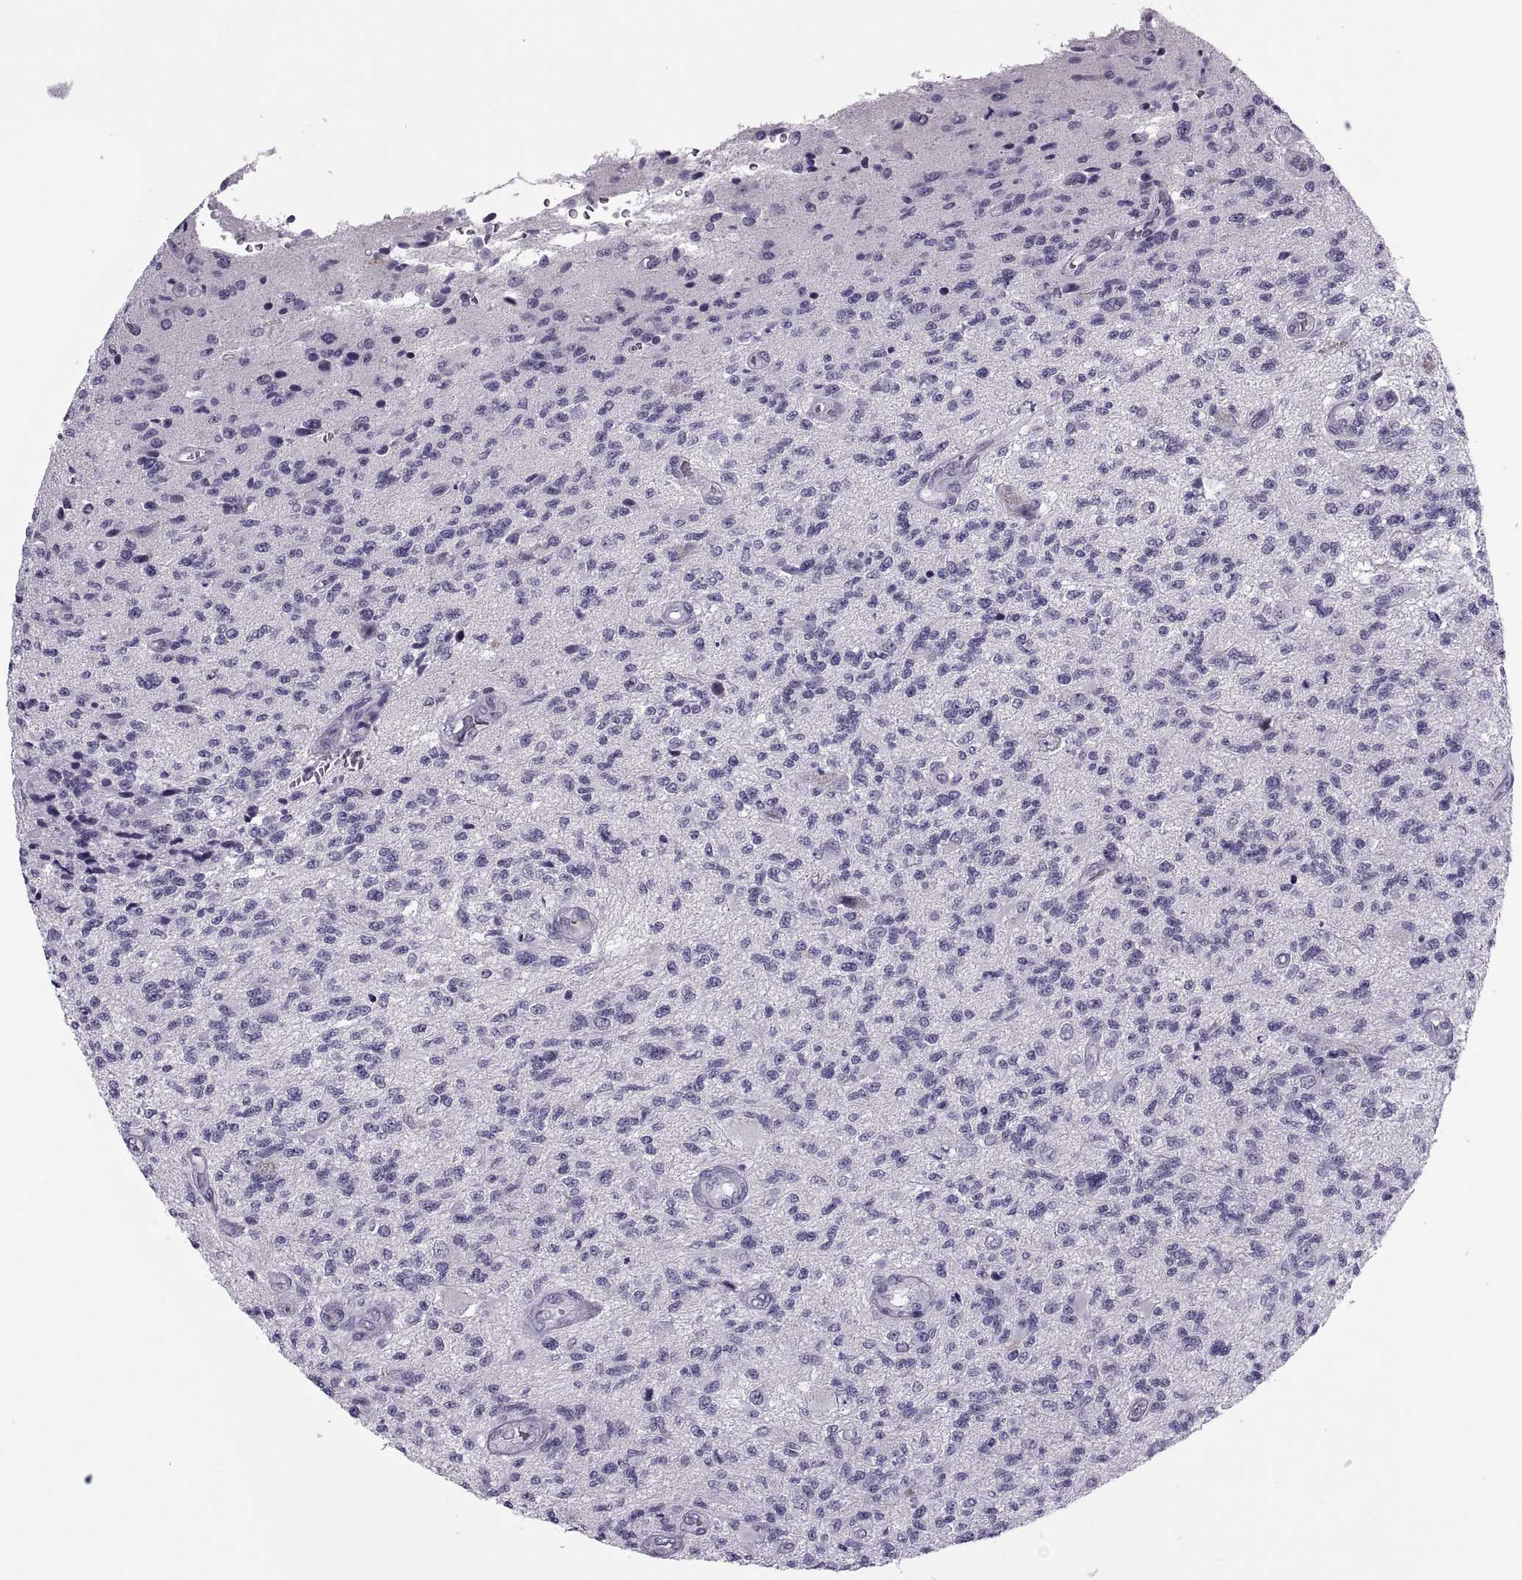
{"staining": {"intensity": "negative", "quantity": "none", "location": "none"}, "tissue": "glioma", "cell_type": "Tumor cells", "image_type": "cancer", "snomed": [{"axis": "morphology", "description": "Glioma, malignant, High grade"}, {"axis": "topography", "description": "Brain"}], "caption": "Glioma was stained to show a protein in brown. There is no significant staining in tumor cells.", "gene": "SYNGR4", "patient": {"sex": "male", "age": 56}}